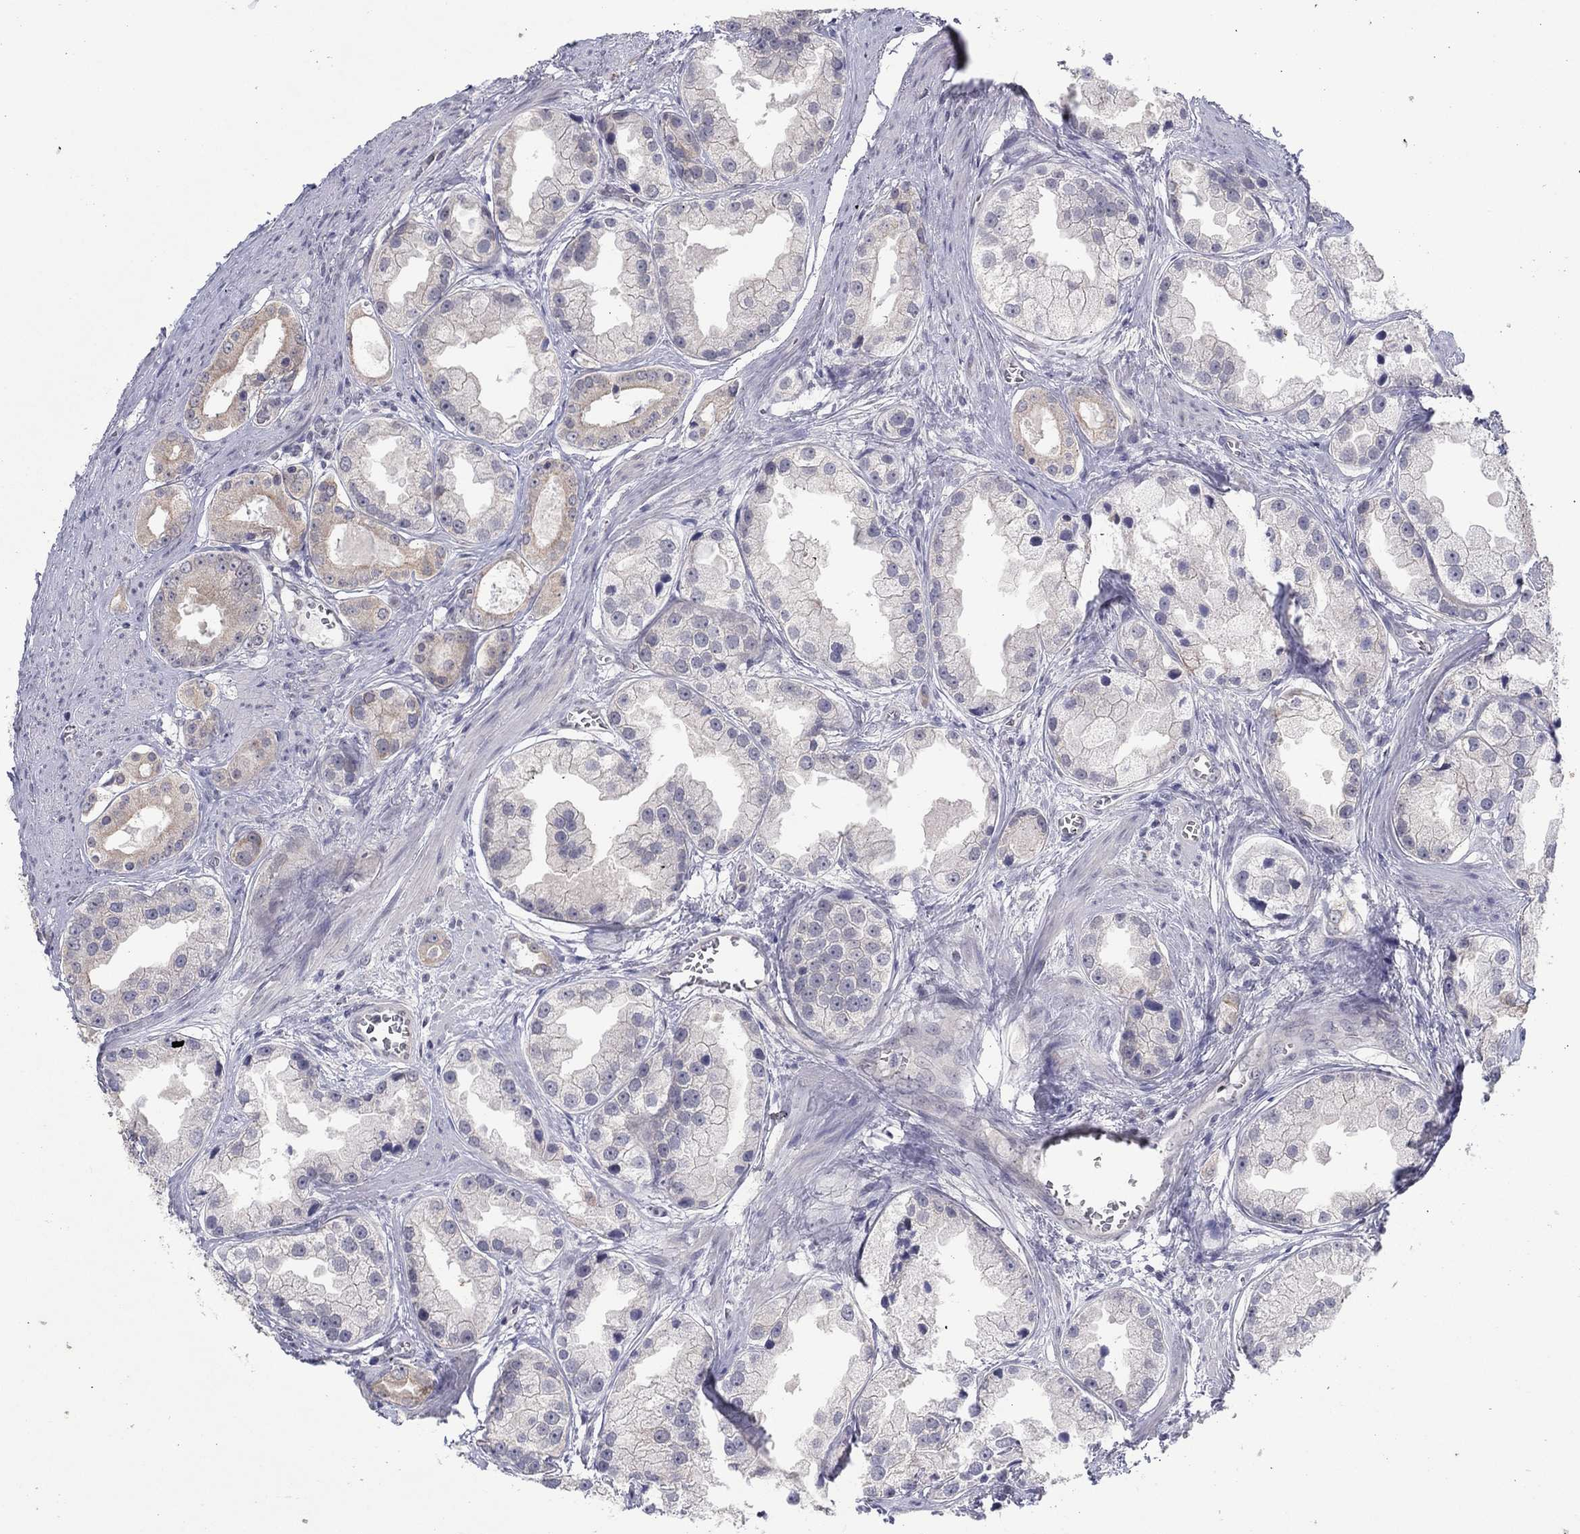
{"staining": {"intensity": "weak", "quantity": "25%-75%", "location": "cytoplasmic/membranous"}, "tissue": "prostate cancer", "cell_type": "Tumor cells", "image_type": "cancer", "snomed": [{"axis": "morphology", "description": "Adenocarcinoma, NOS"}, {"axis": "topography", "description": "Prostate"}], "caption": "This histopathology image shows IHC staining of human adenocarcinoma (prostate), with low weak cytoplasmic/membranous expression in about 25%-75% of tumor cells.", "gene": "SLC22A2", "patient": {"sex": "male", "age": 61}}